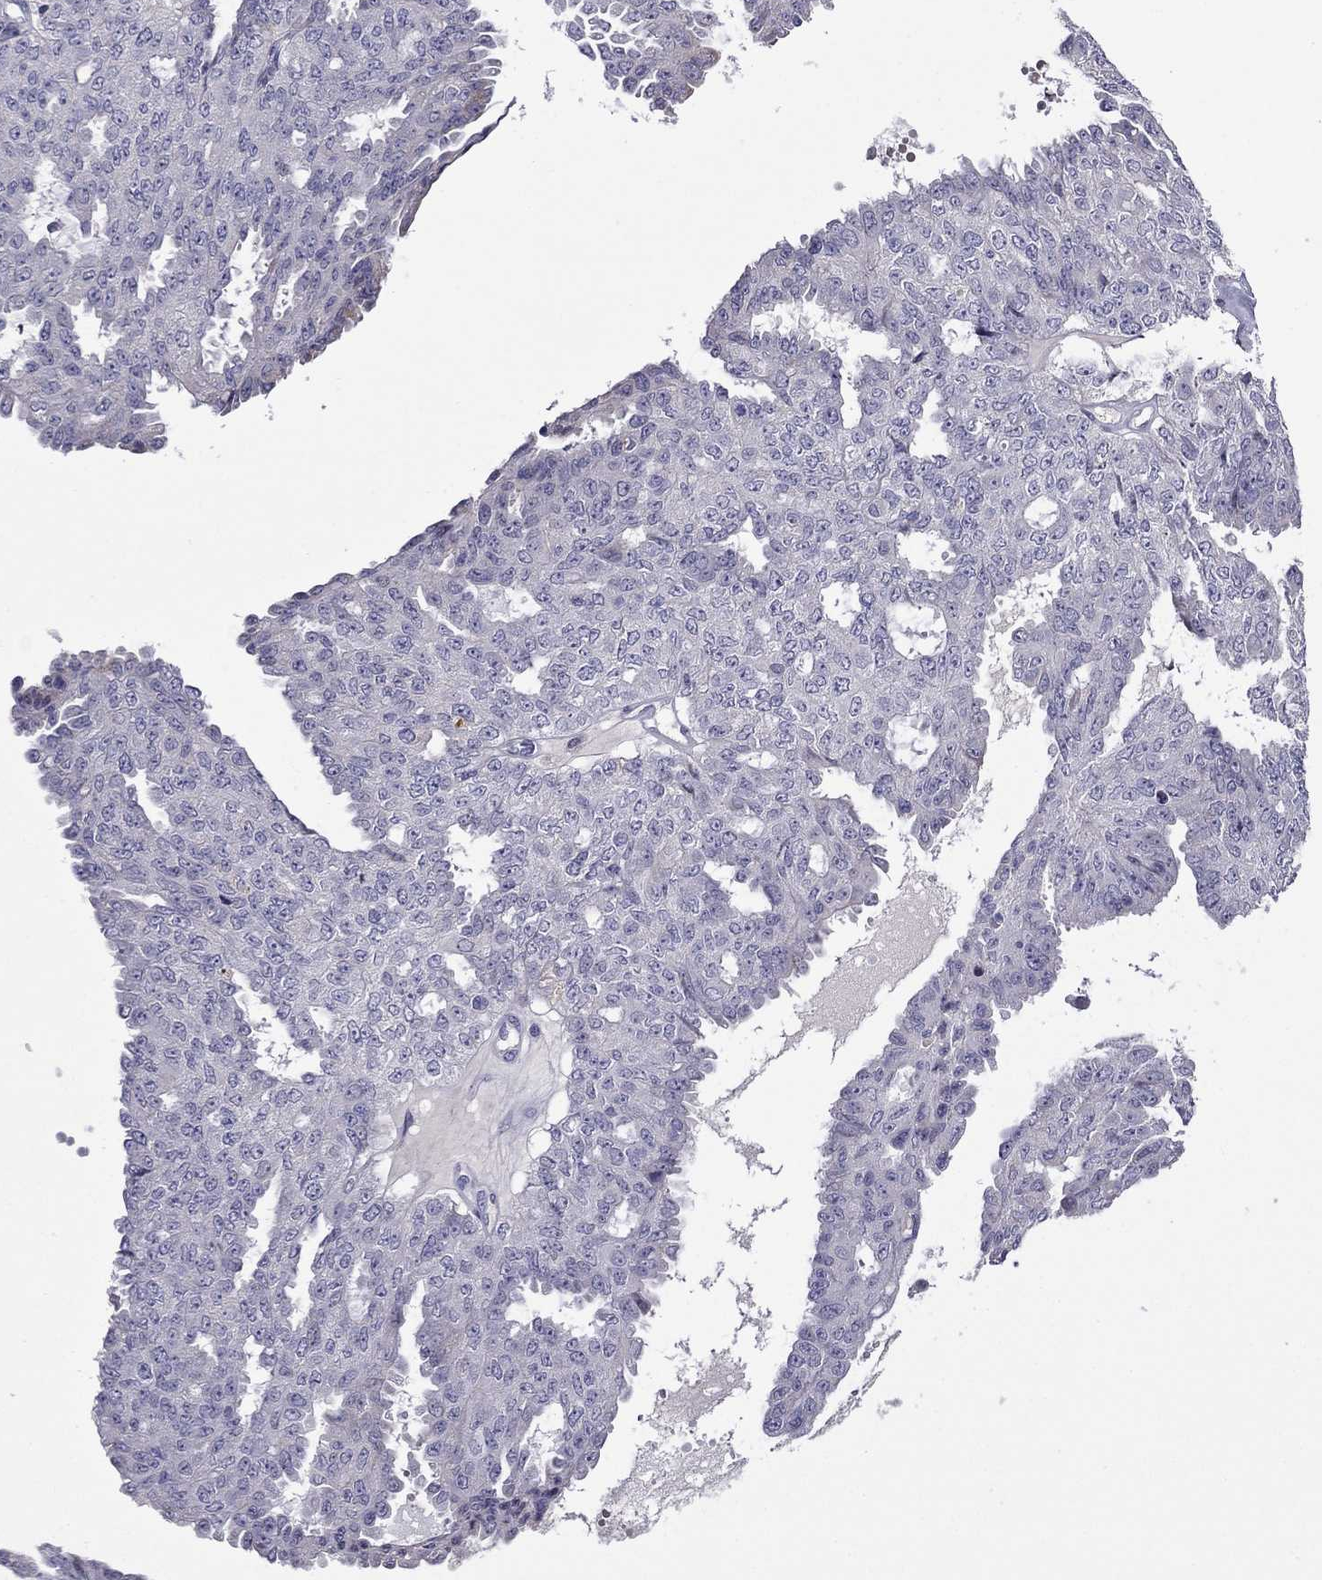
{"staining": {"intensity": "negative", "quantity": "none", "location": "none"}, "tissue": "ovarian cancer", "cell_type": "Tumor cells", "image_type": "cancer", "snomed": [{"axis": "morphology", "description": "Cystadenocarcinoma, serous, NOS"}, {"axis": "topography", "description": "Ovary"}], "caption": "Tumor cells show no significant protein positivity in ovarian cancer (serous cystadenocarcinoma).", "gene": "STAR", "patient": {"sex": "female", "age": 71}}